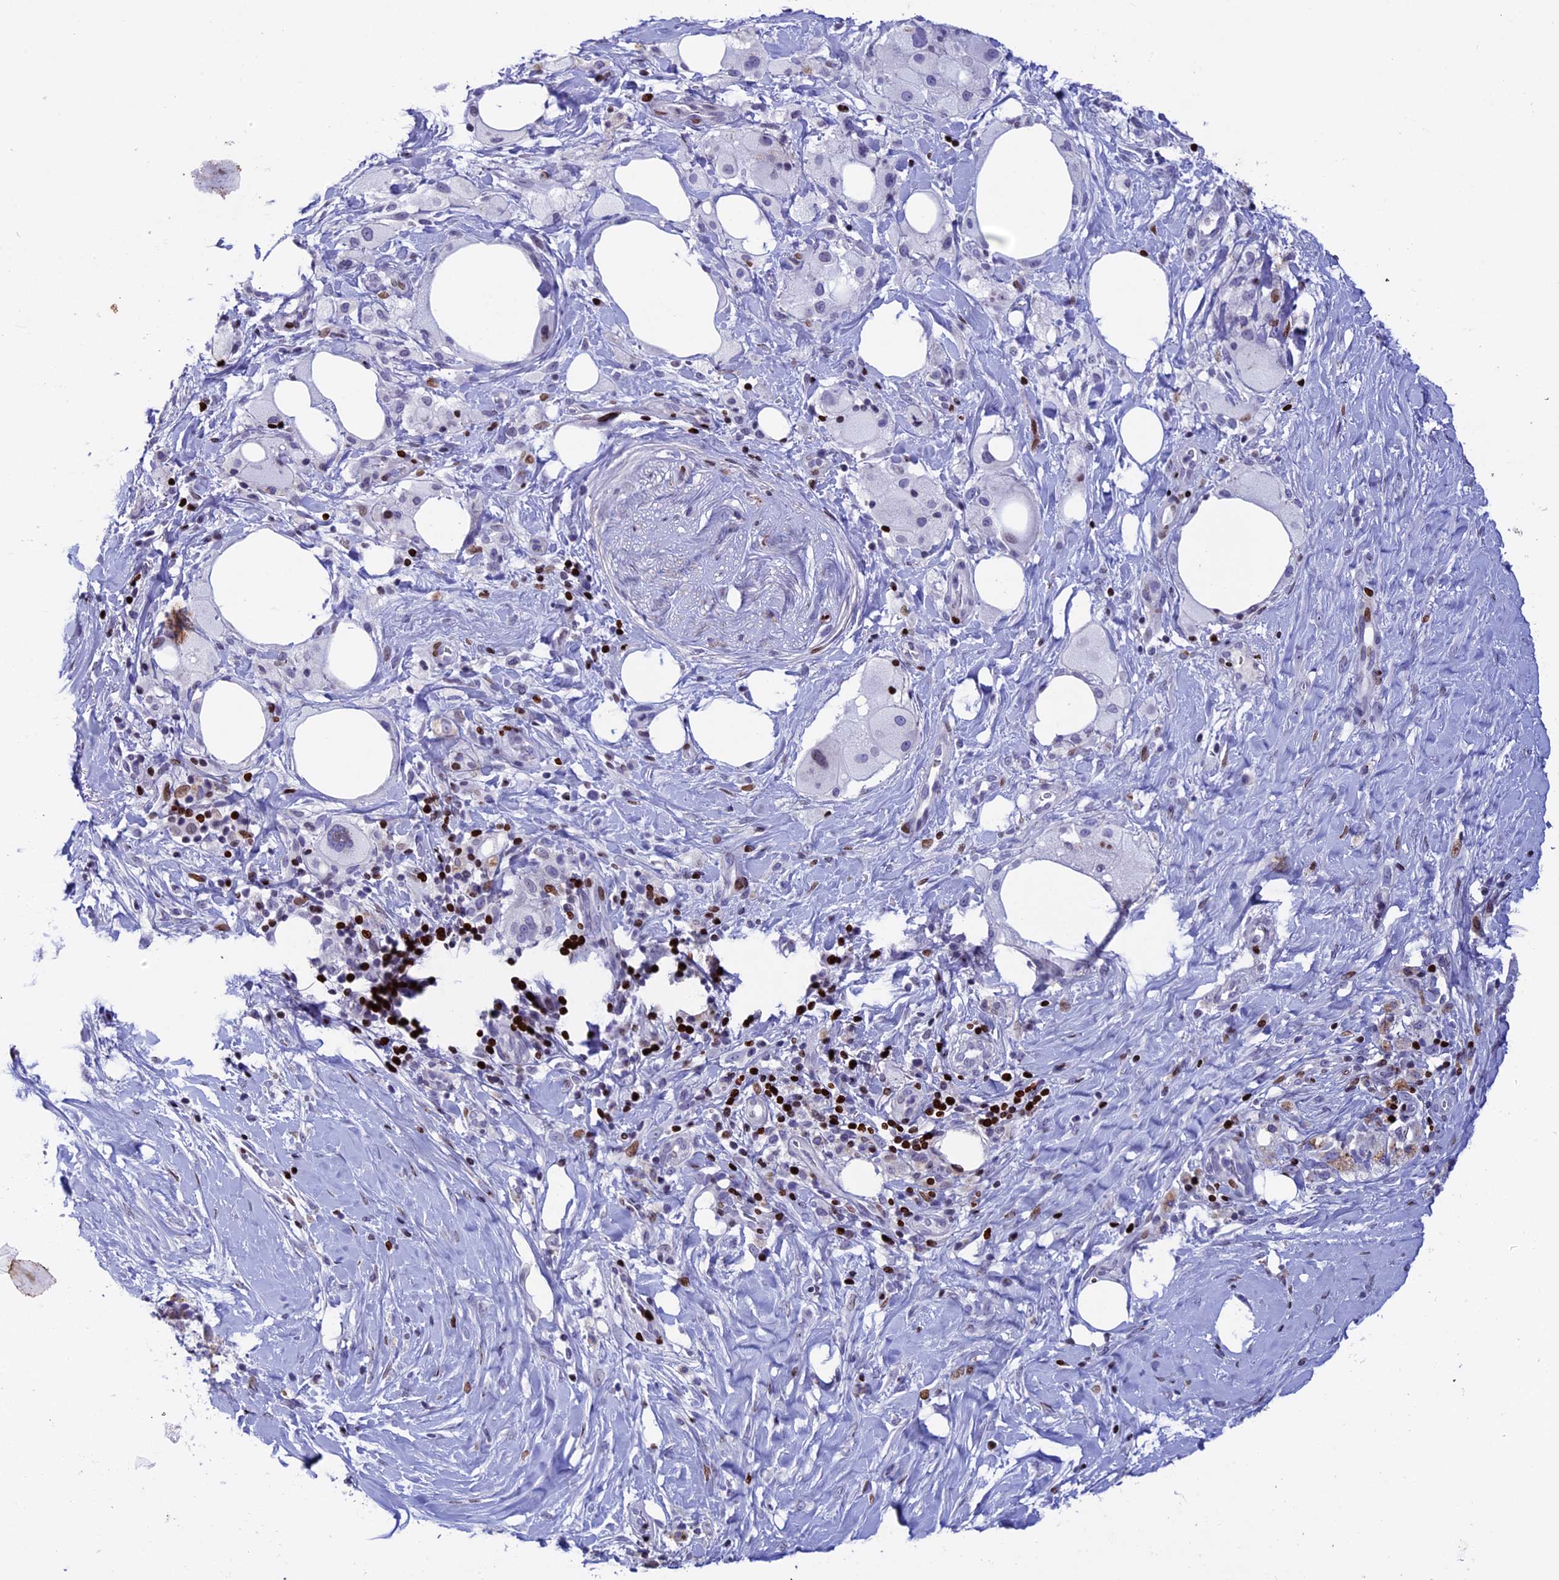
{"staining": {"intensity": "negative", "quantity": "none", "location": "none"}, "tissue": "pancreatic cancer", "cell_type": "Tumor cells", "image_type": "cancer", "snomed": [{"axis": "morphology", "description": "Adenocarcinoma, NOS"}, {"axis": "topography", "description": "Pancreas"}], "caption": "IHC of human pancreatic cancer (adenocarcinoma) reveals no staining in tumor cells.", "gene": "BTBD3", "patient": {"sex": "male", "age": 58}}